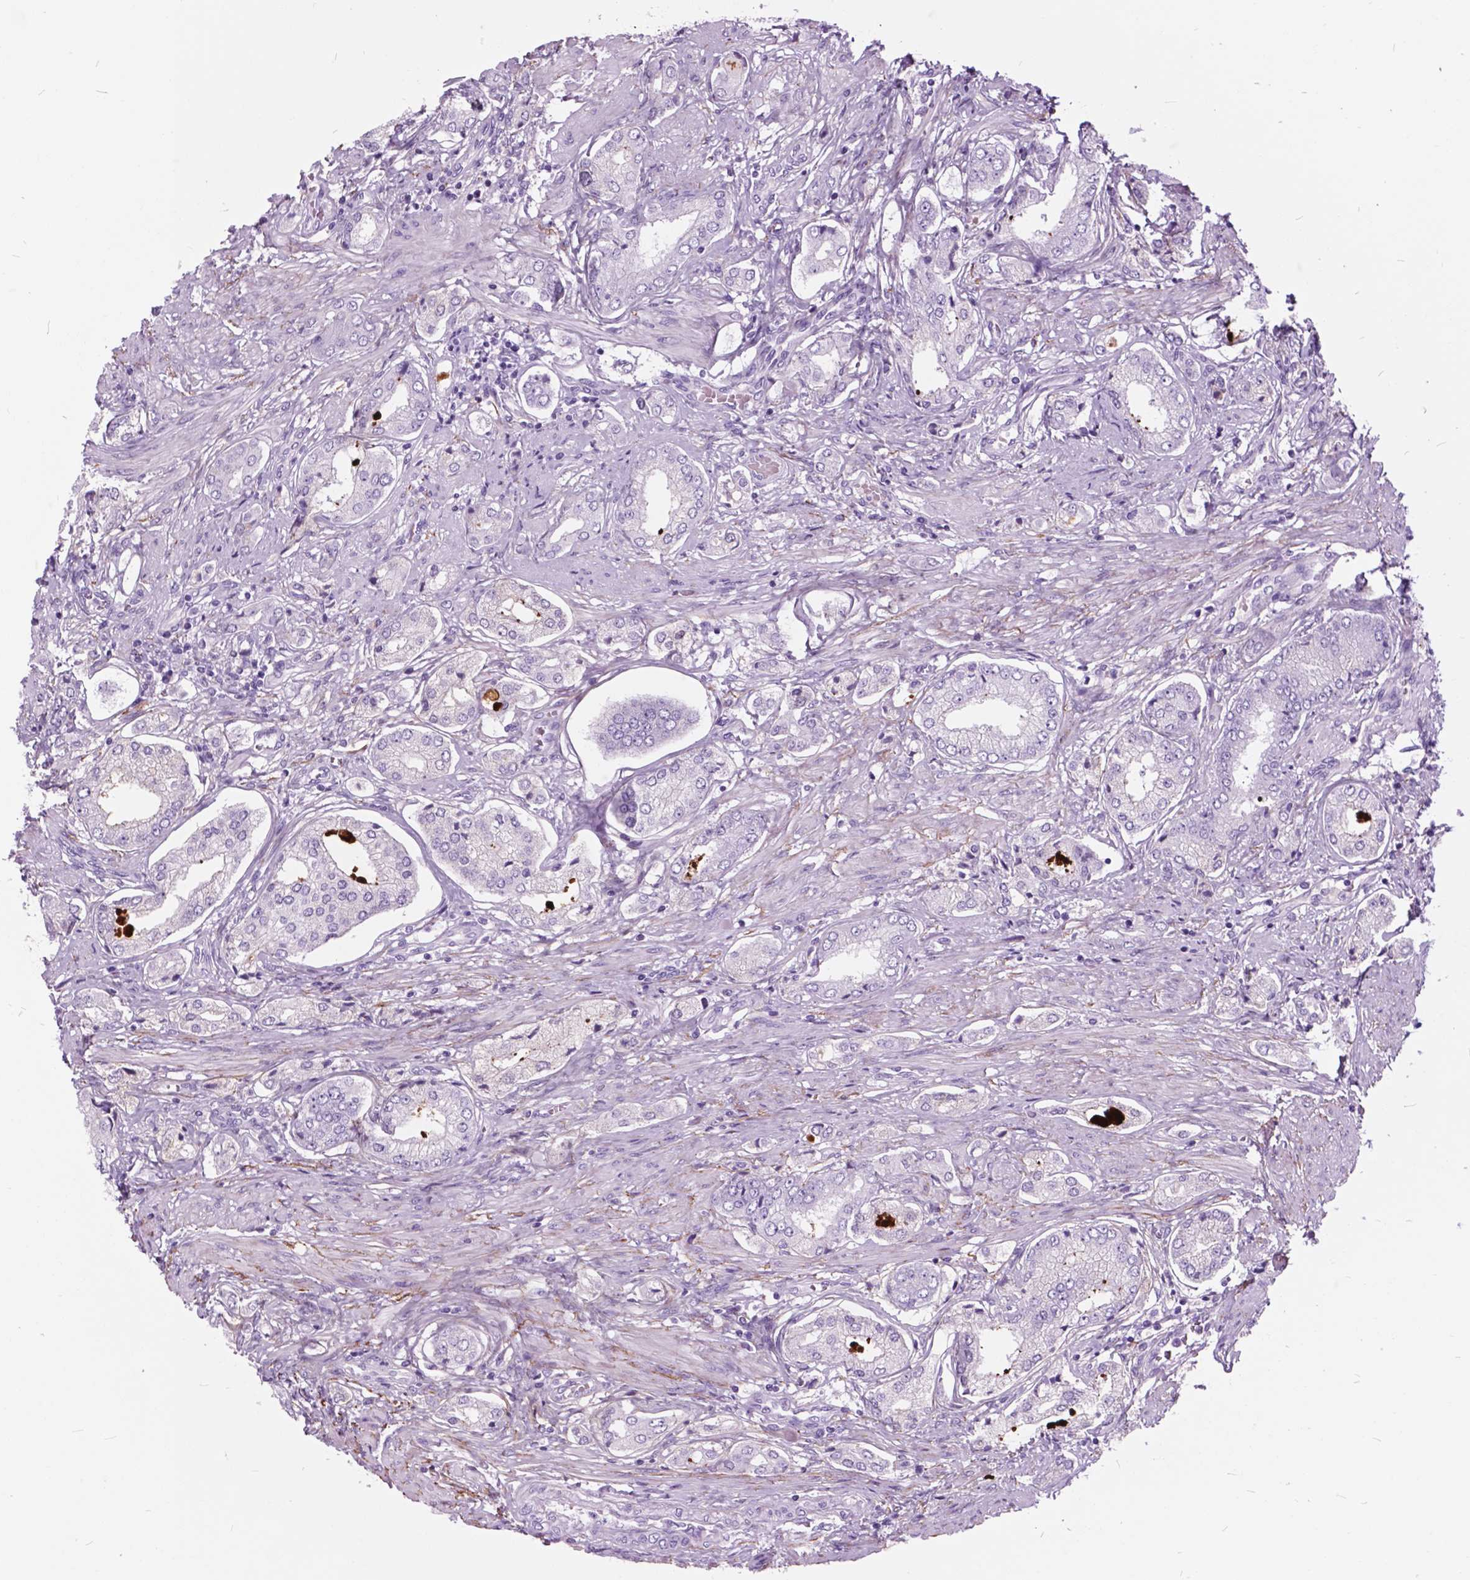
{"staining": {"intensity": "negative", "quantity": "none", "location": "none"}, "tissue": "prostate cancer", "cell_type": "Tumor cells", "image_type": "cancer", "snomed": [{"axis": "morphology", "description": "Adenocarcinoma, NOS"}, {"axis": "topography", "description": "Prostate"}], "caption": "An image of prostate cancer stained for a protein shows no brown staining in tumor cells. (Immunohistochemistry (ihc), brightfield microscopy, high magnification).", "gene": "GDF9", "patient": {"sex": "male", "age": 63}}